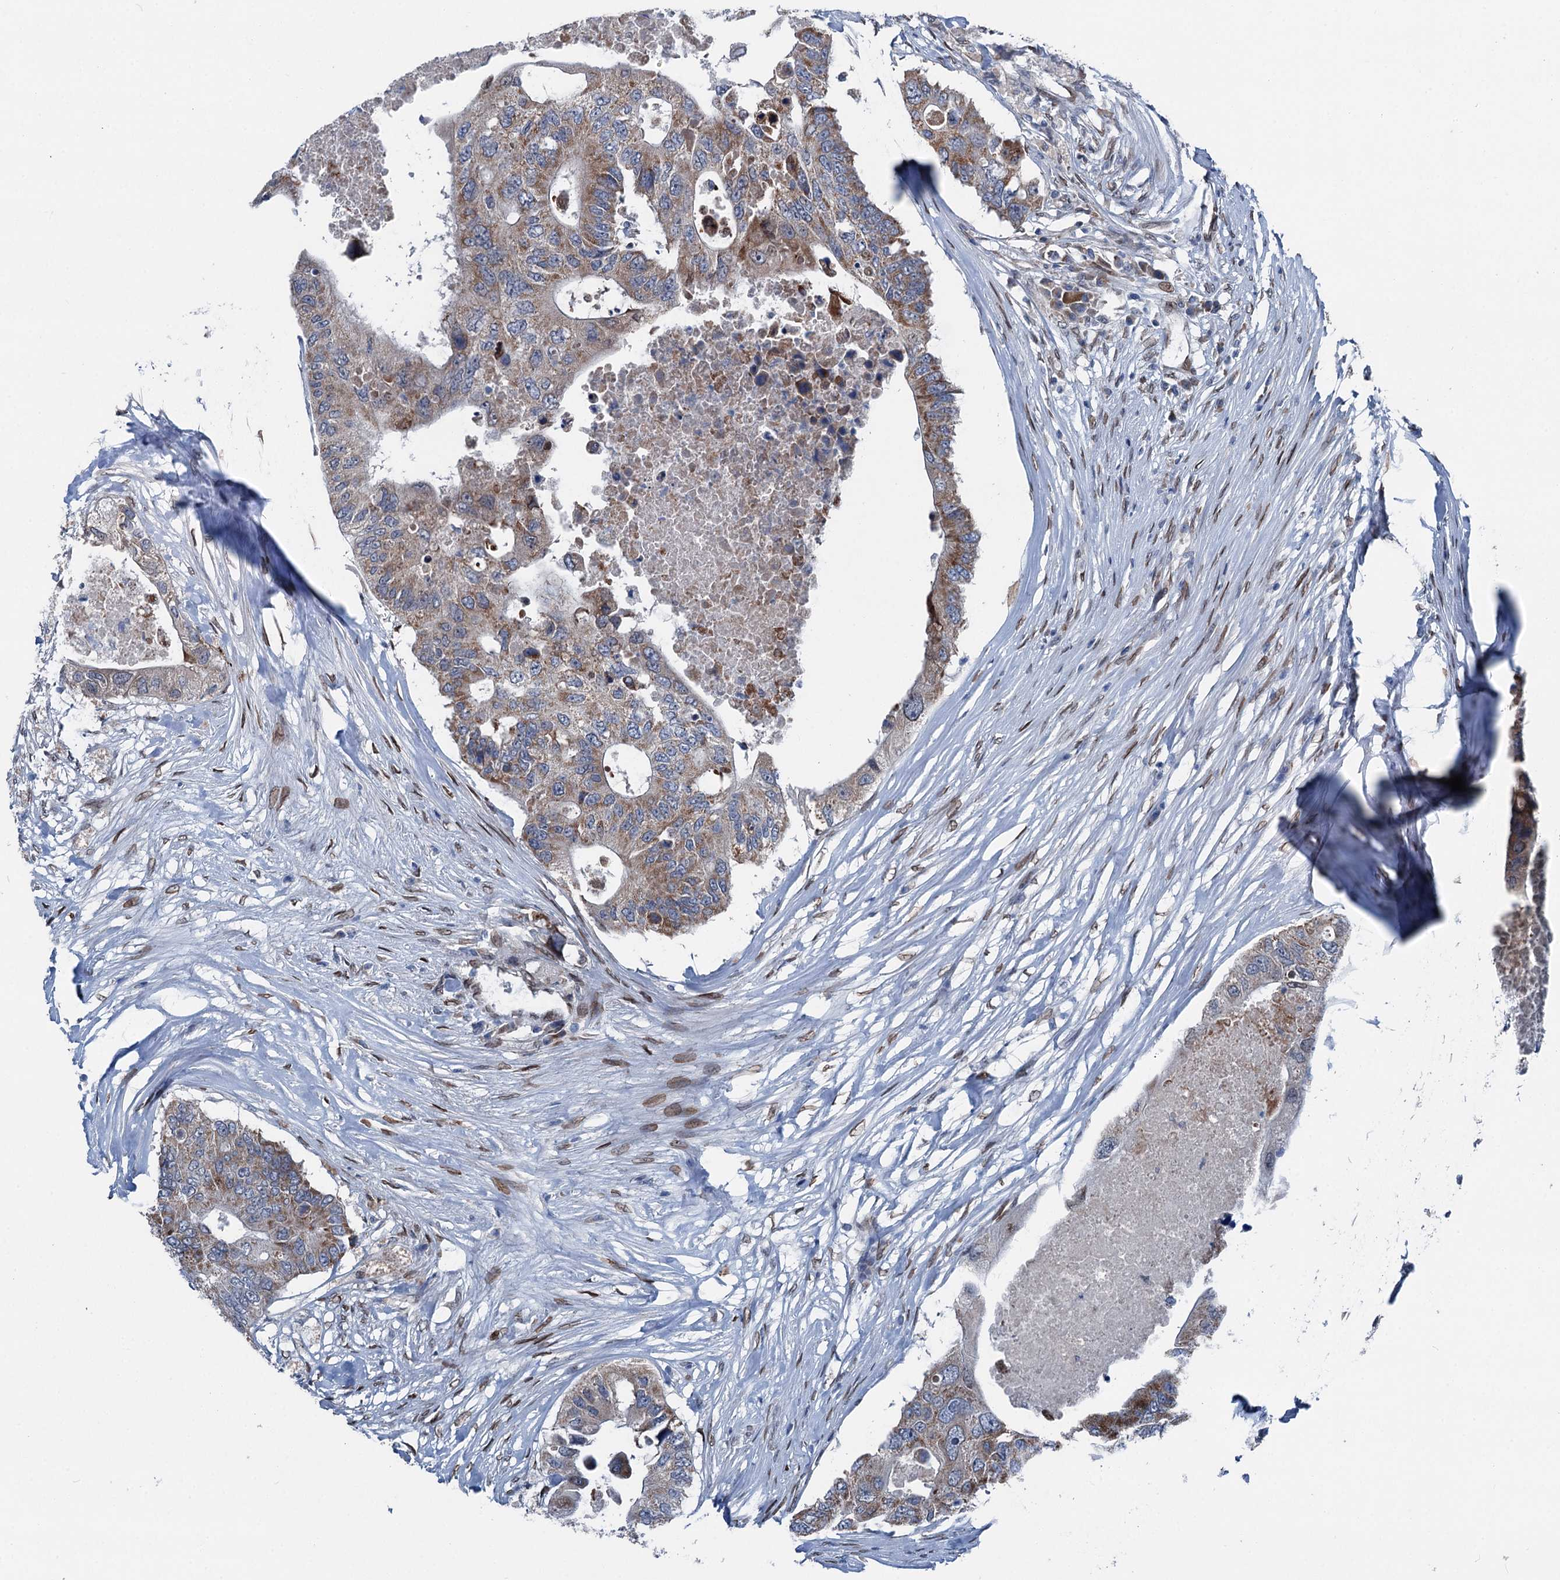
{"staining": {"intensity": "moderate", "quantity": ">75%", "location": "cytoplasmic/membranous"}, "tissue": "colorectal cancer", "cell_type": "Tumor cells", "image_type": "cancer", "snomed": [{"axis": "morphology", "description": "Adenocarcinoma, NOS"}, {"axis": "topography", "description": "Colon"}], "caption": "IHC image of human adenocarcinoma (colorectal) stained for a protein (brown), which reveals medium levels of moderate cytoplasmic/membranous staining in about >75% of tumor cells.", "gene": "MRPL14", "patient": {"sex": "male", "age": 71}}